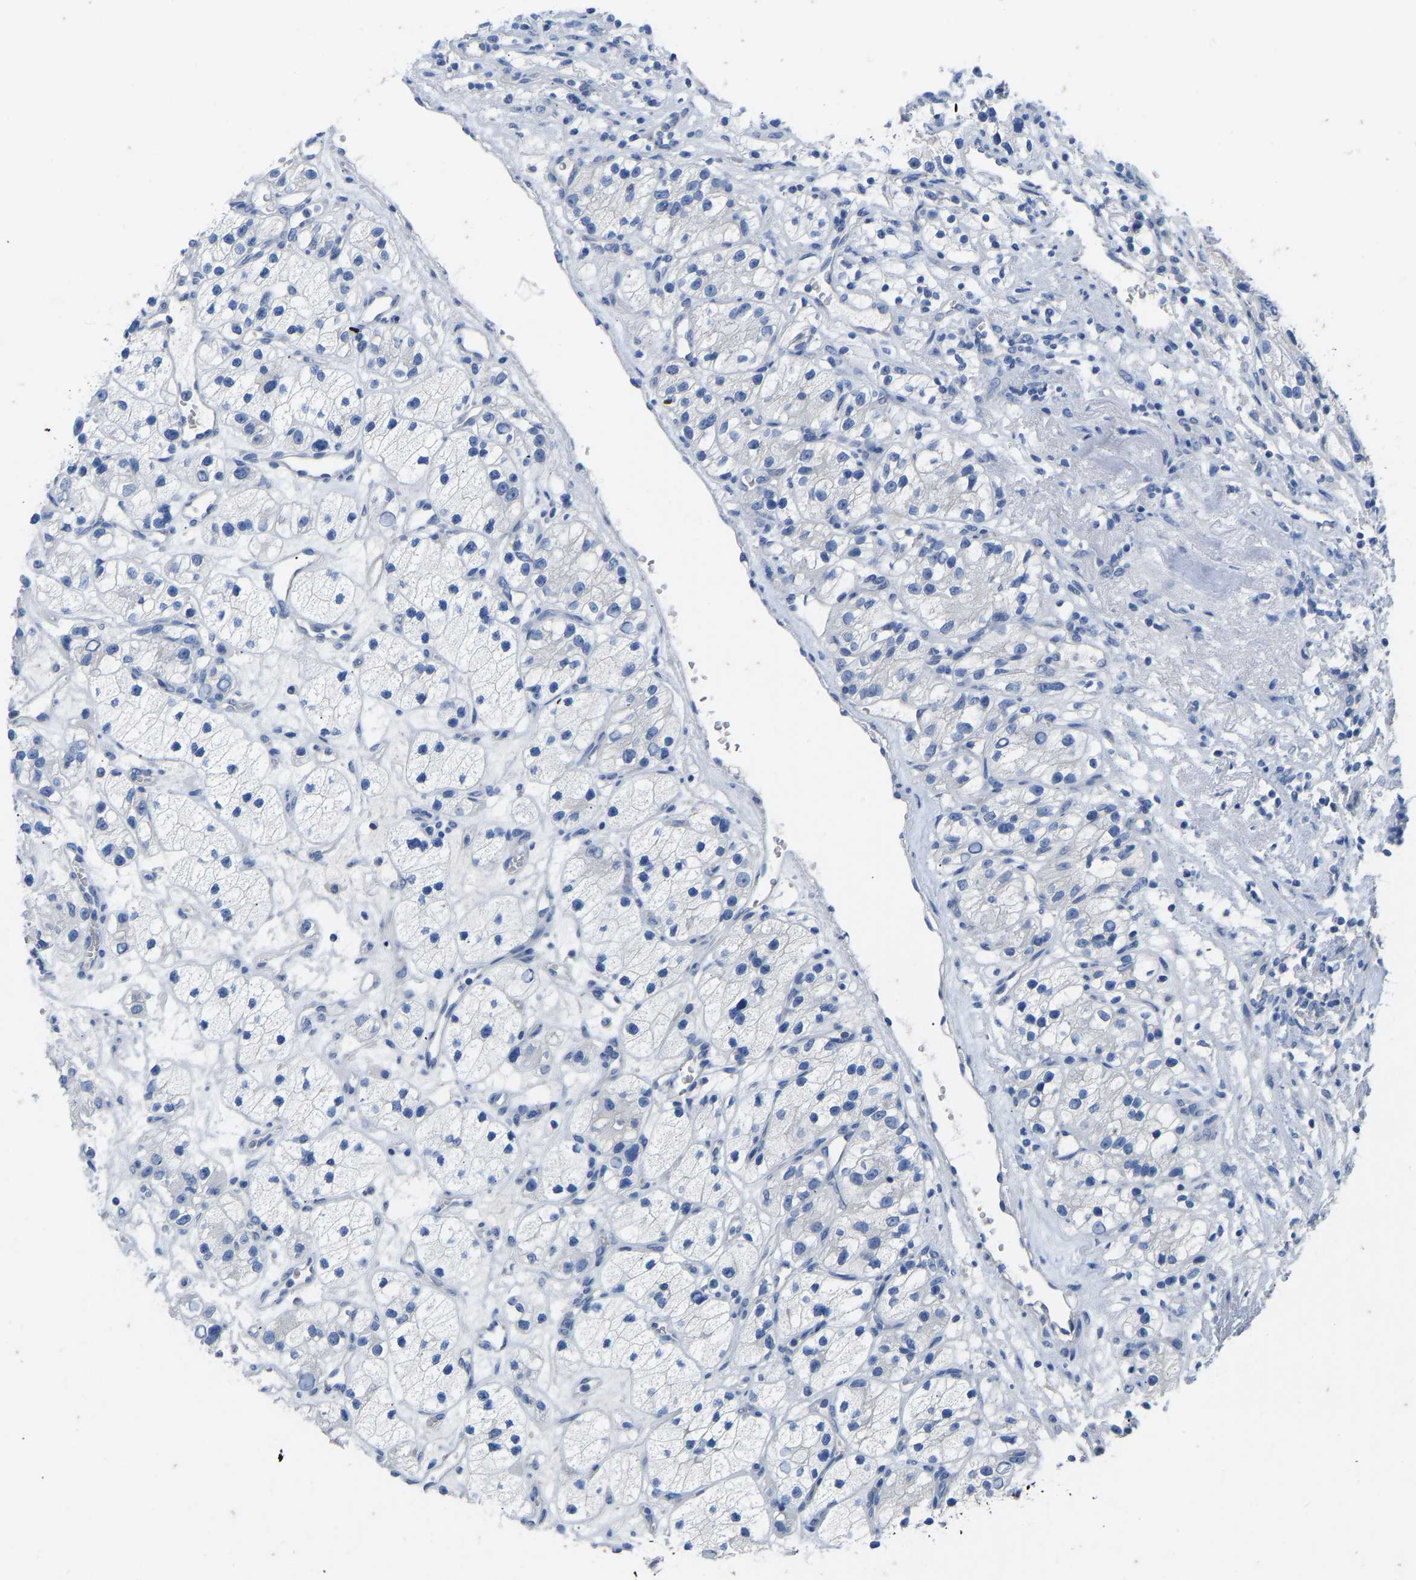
{"staining": {"intensity": "negative", "quantity": "none", "location": "none"}, "tissue": "renal cancer", "cell_type": "Tumor cells", "image_type": "cancer", "snomed": [{"axis": "morphology", "description": "Adenocarcinoma, NOS"}, {"axis": "topography", "description": "Kidney"}], "caption": "Micrograph shows no significant protein positivity in tumor cells of adenocarcinoma (renal).", "gene": "OLIG2", "patient": {"sex": "female", "age": 57}}